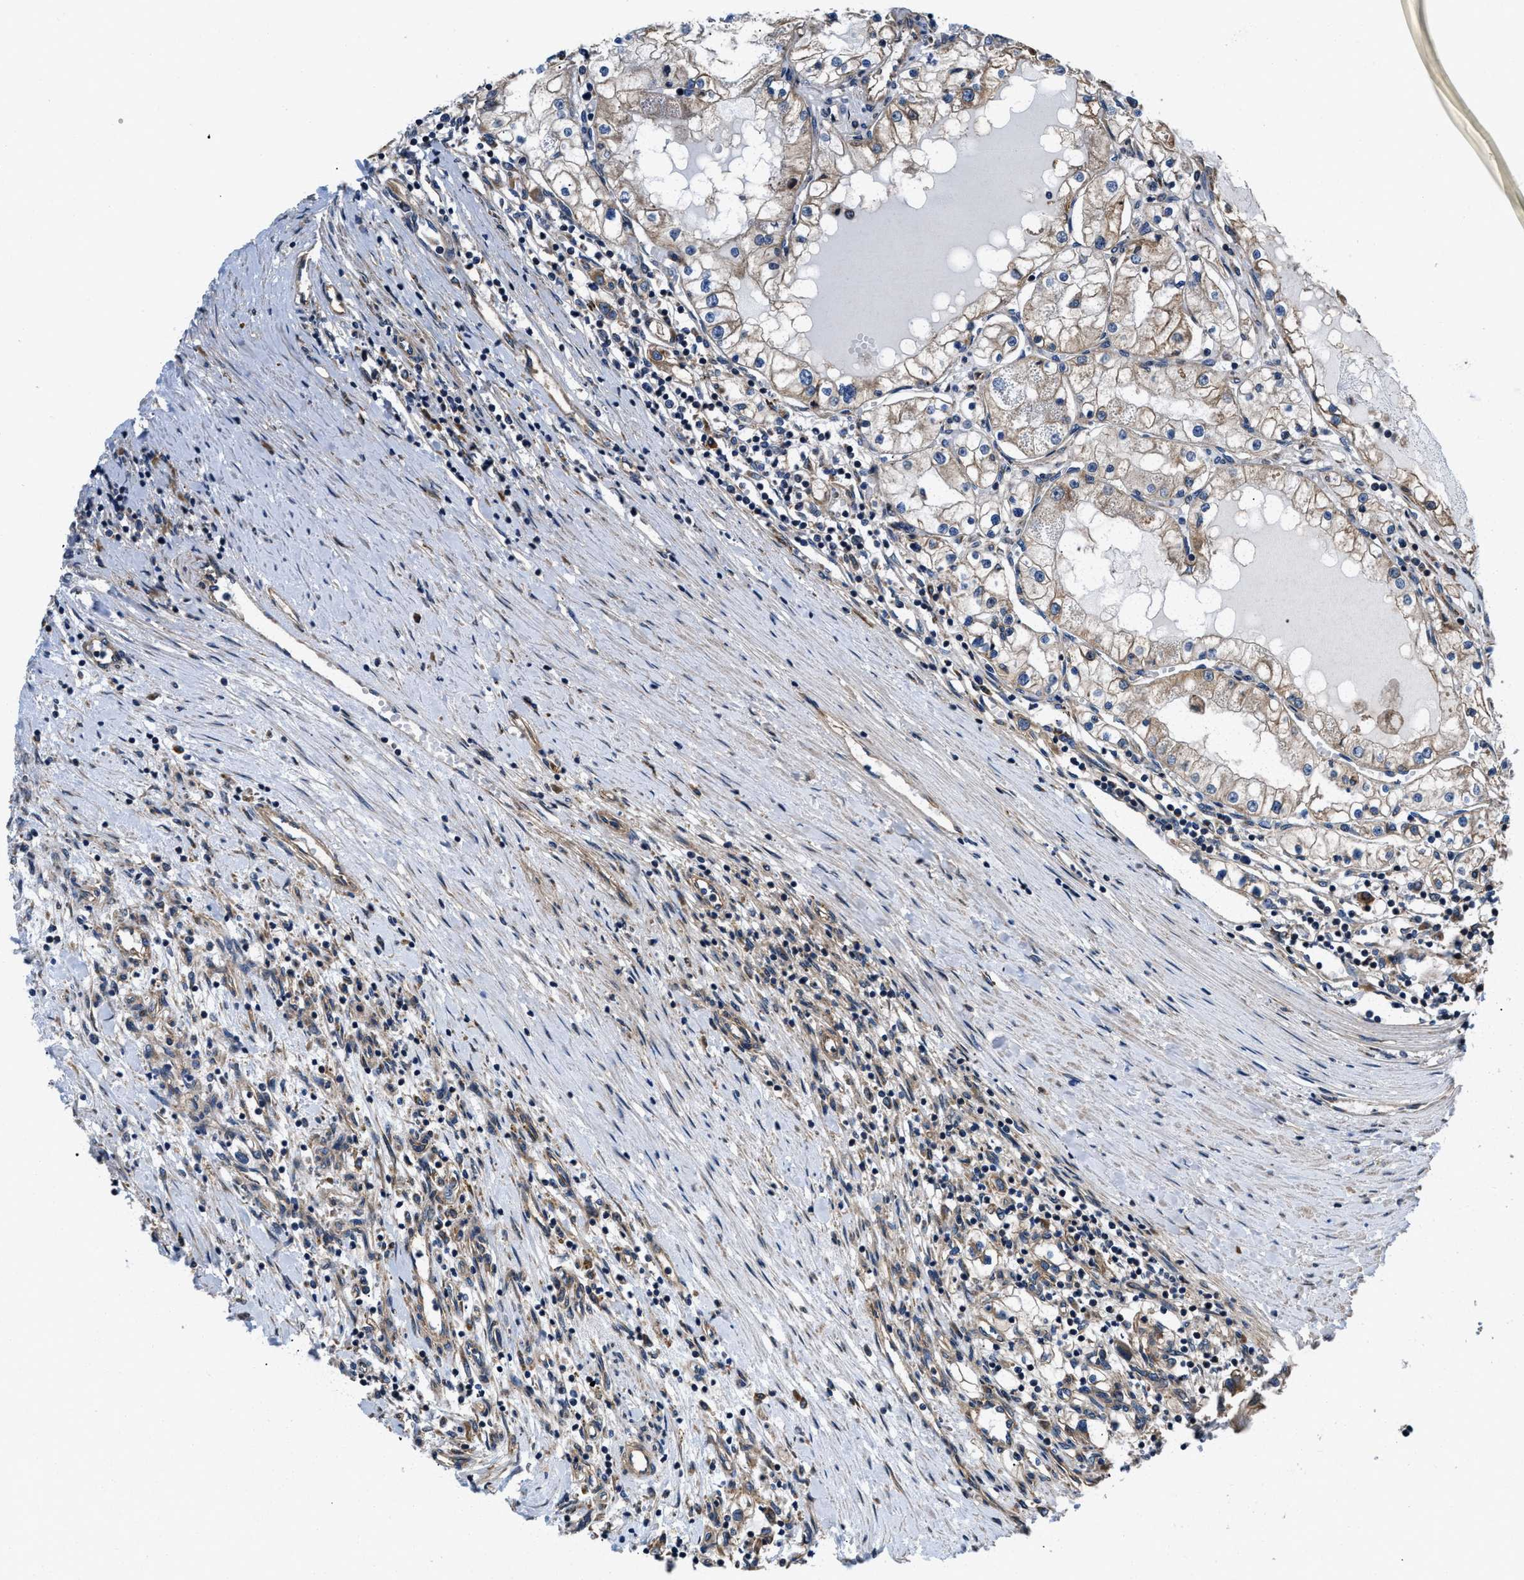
{"staining": {"intensity": "weak", "quantity": ">75%", "location": "cytoplasmic/membranous"}, "tissue": "renal cancer", "cell_type": "Tumor cells", "image_type": "cancer", "snomed": [{"axis": "morphology", "description": "Adenocarcinoma, NOS"}, {"axis": "topography", "description": "Kidney"}], "caption": "Protein analysis of adenocarcinoma (renal) tissue displays weak cytoplasmic/membranous expression in approximately >75% of tumor cells. The protein of interest is shown in brown color, while the nuclei are stained blue.", "gene": "CEP128", "patient": {"sex": "male", "age": 68}}